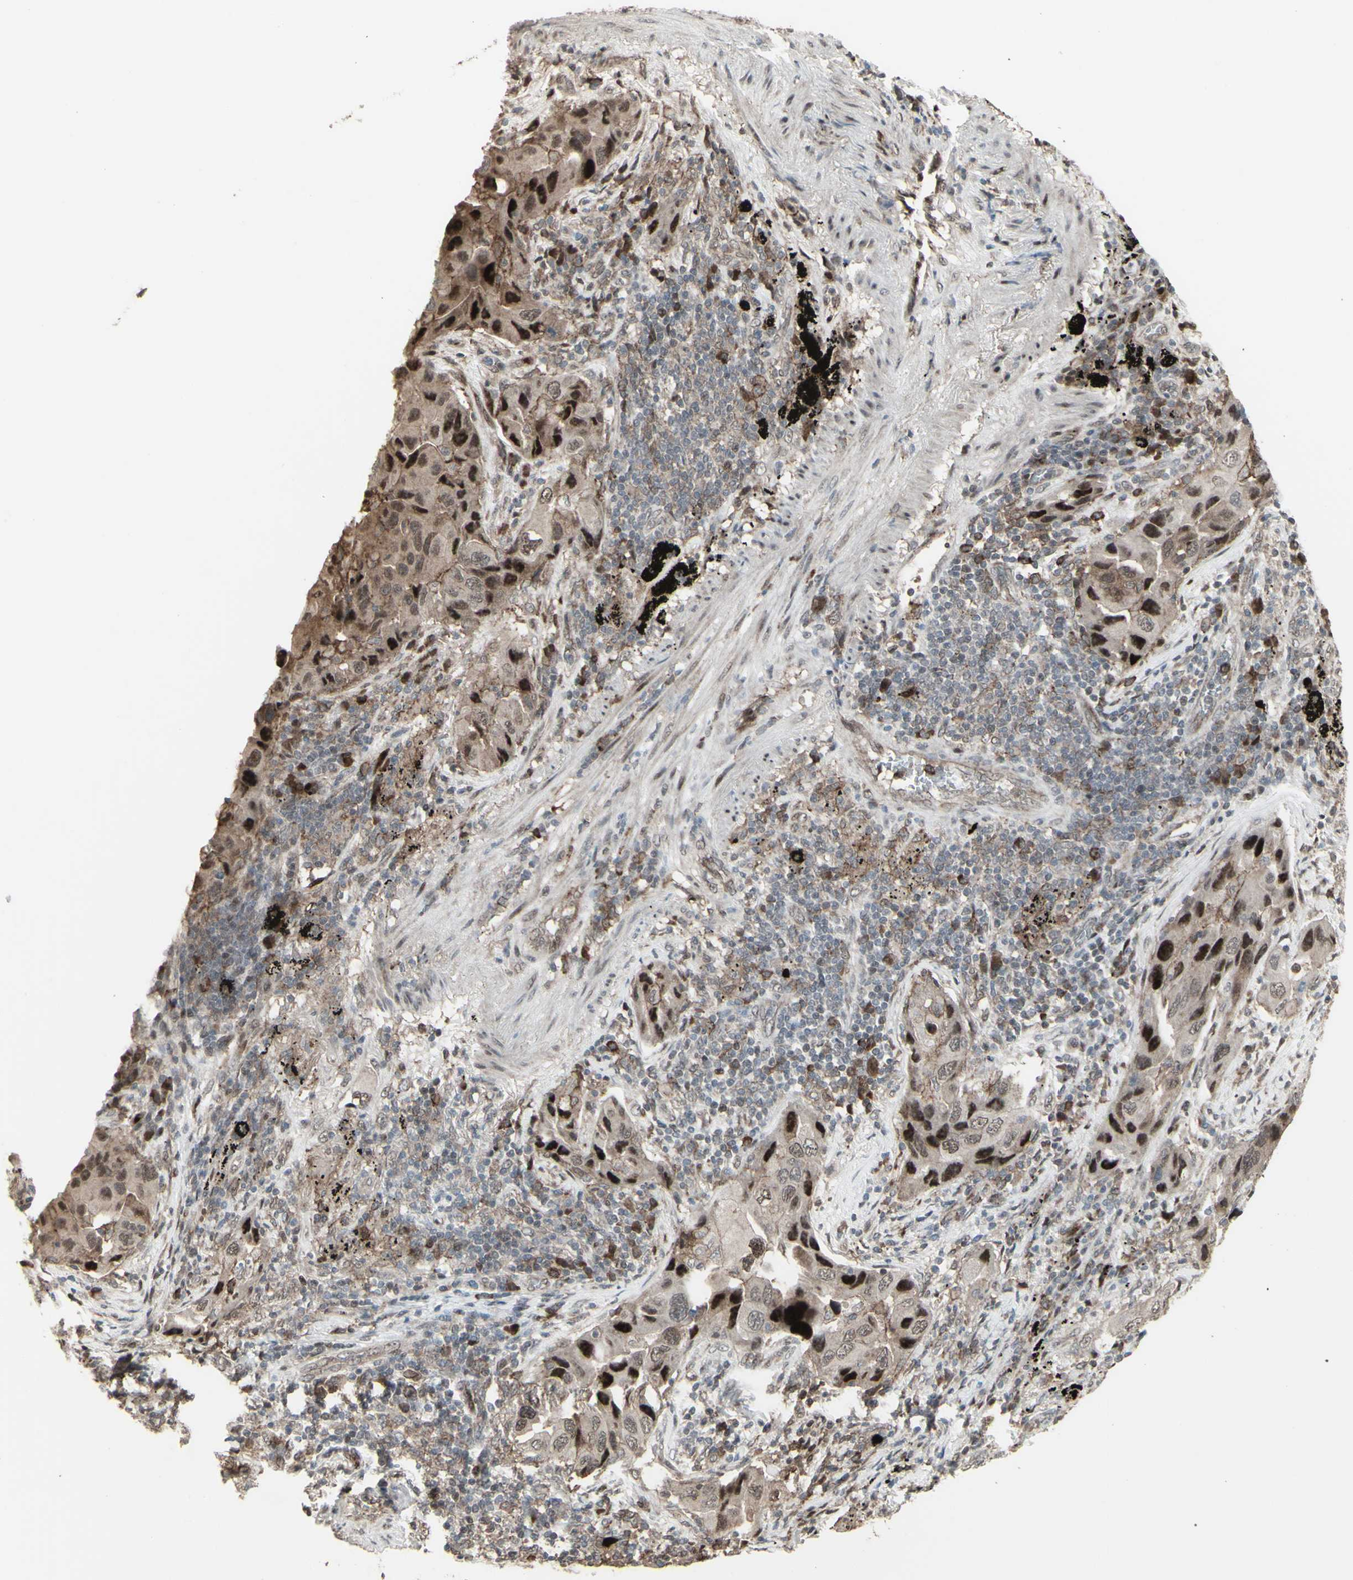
{"staining": {"intensity": "strong", "quantity": "25%-75%", "location": "nuclear"}, "tissue": "lung cancer", "cell_type": "Tumor cells", "image_type": "cancer", "snomed": [{"axis": "morphology", "description": "Adenocarcinoma, NOS"}, {"axis": "topography", "description": "Lung"}], "caption": "Immunohistochemical staining of human adenocarcinoma (lung) demonstrates high levels of strong nuclear protein staining in about 25%-75% of tumor cells.", "gene": "CD33", "patient": {"sex": "female", "age": 65}}